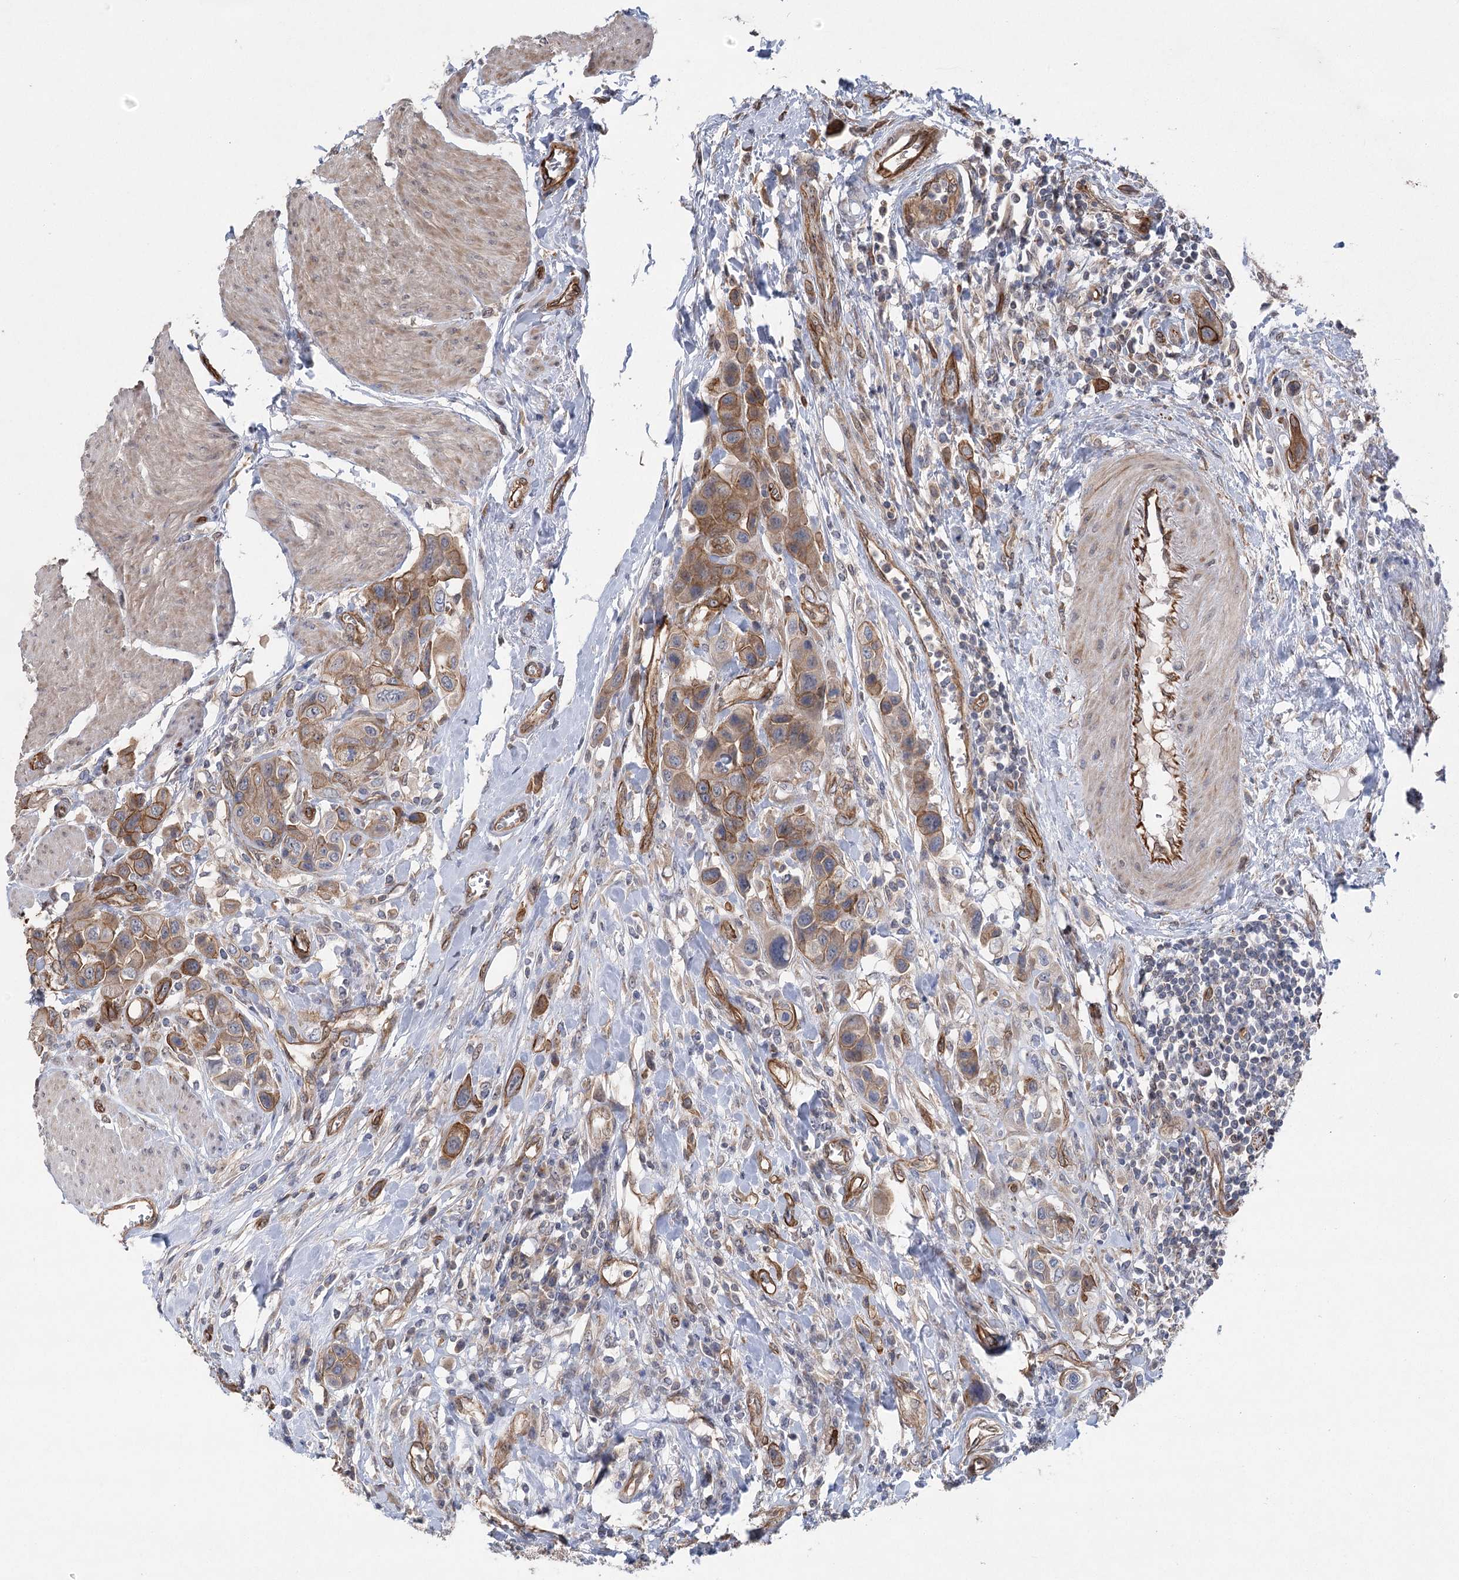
{"staining": {"intensity": "moderate", "quantity": ">75%", "location": "cytoplasmic/membranous"}, "tissue": "urothelial cancer", "cell_type": "Tumor cells", "image_type": "cancer", "snomed": [{"axis": "morphology", "description": "Urothelial carcinoma, High grade"}, {"axis": "topography", "description": "Urinary bladder"}], "caption": "Urothelial cancer was stained to show a protein in brown. There is medium levels of moderate cytoplasmic/membranous staining in about >75% of tumor cells.", "gene": "RWDD4", "patient": {"sex": "male", "age": 50}}